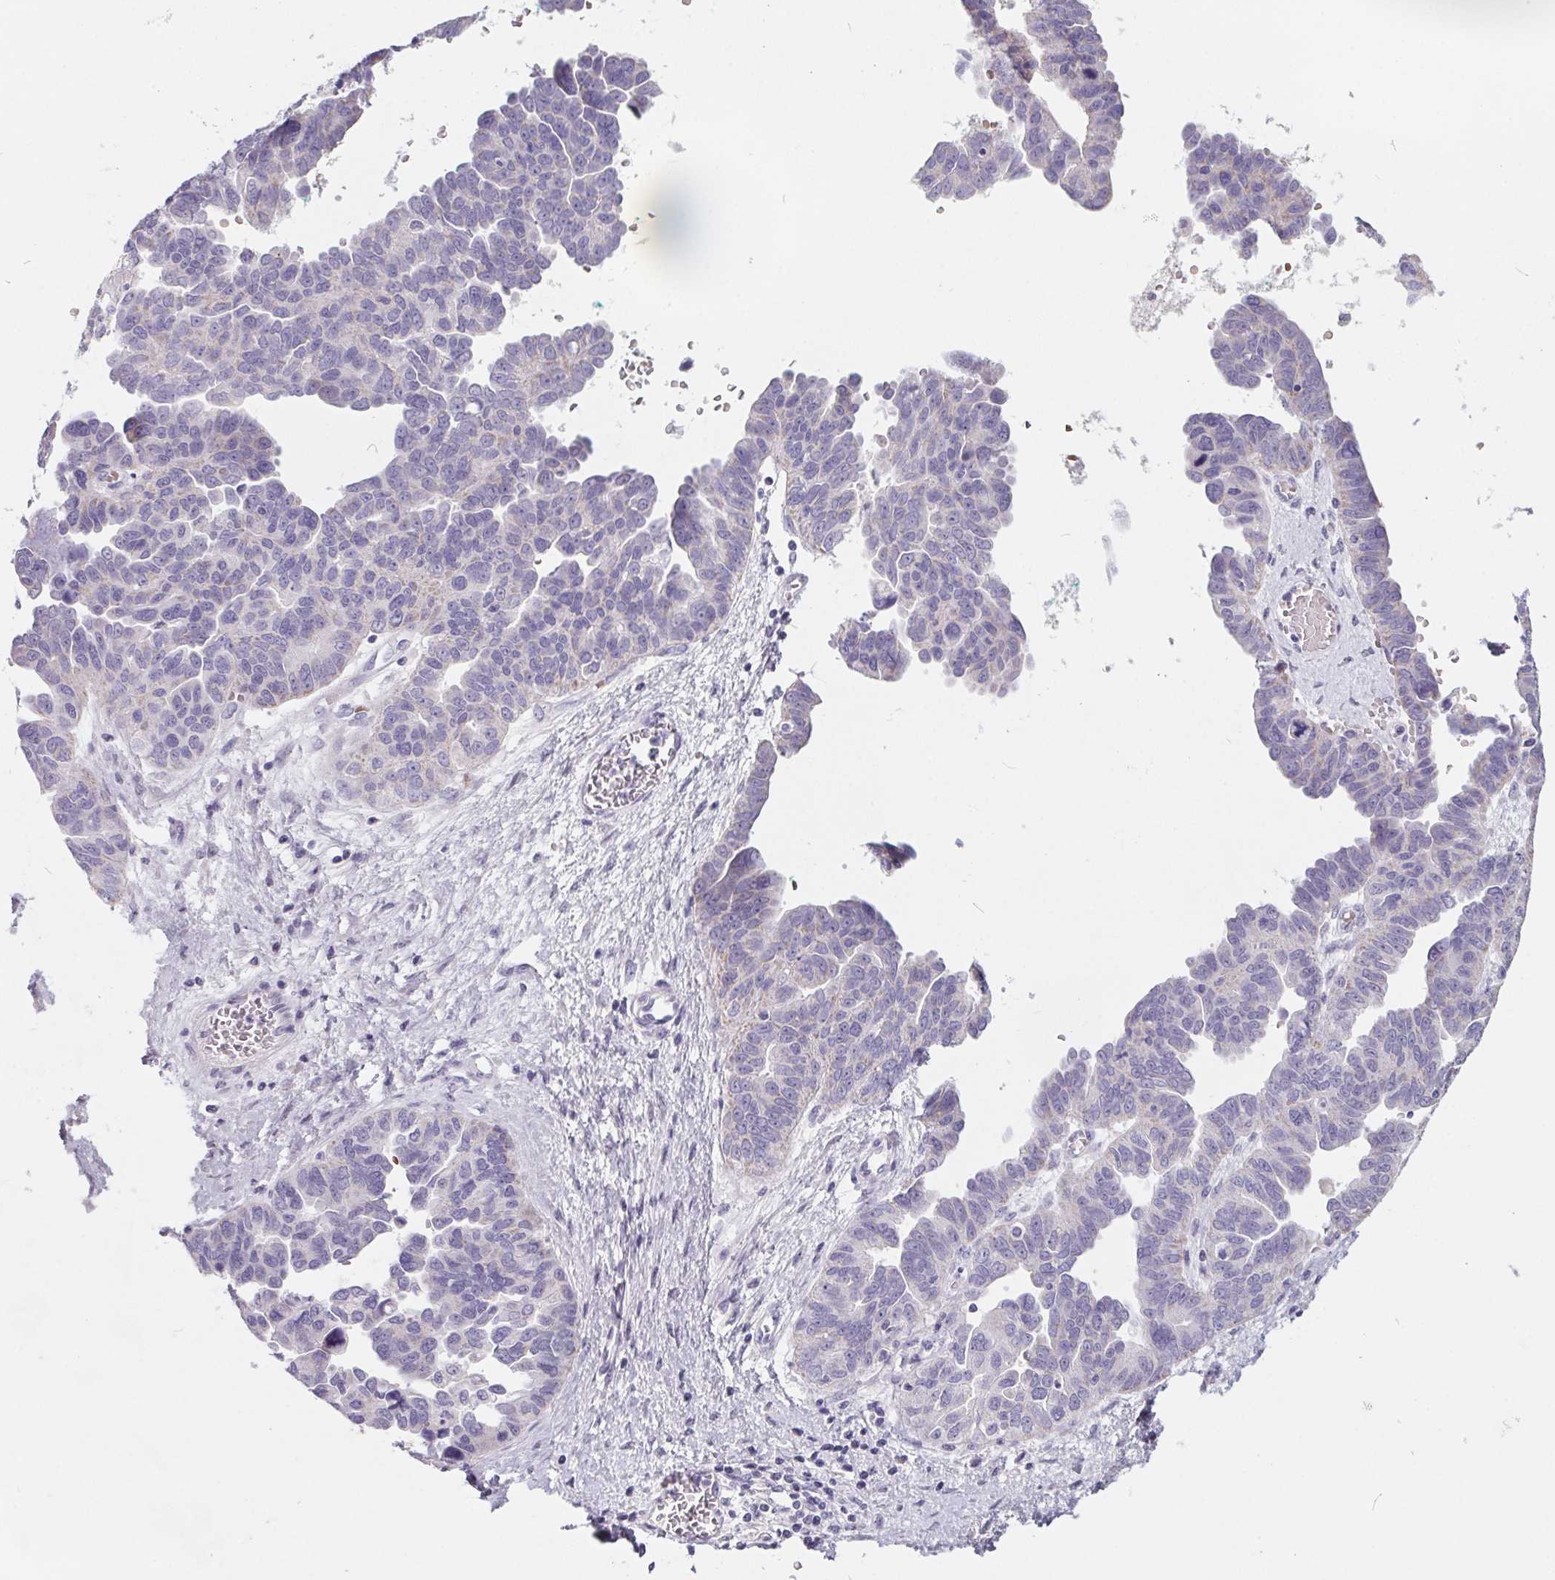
{"staining": {"intensity": "negative", "quantity": "none", "location": "none"}, "tissue": "ovarian cancer", "cell_type": "Tumor cells", "image_type": "cancer", "snomed": [{"axis": "morphology", "description": "Cystadenocarcinoma, serous, NOS"}, {"axis": "topography", "description": "Ovary"}], "caption": "This is a micrograph of immunohistochemistry (IHC) staining of ovarian cancer (serous cystadenocarcinoma), which shows no positivity in tumor cells.", "gene": "FDX1", "patient": {"sex": "female", "age": 64}}